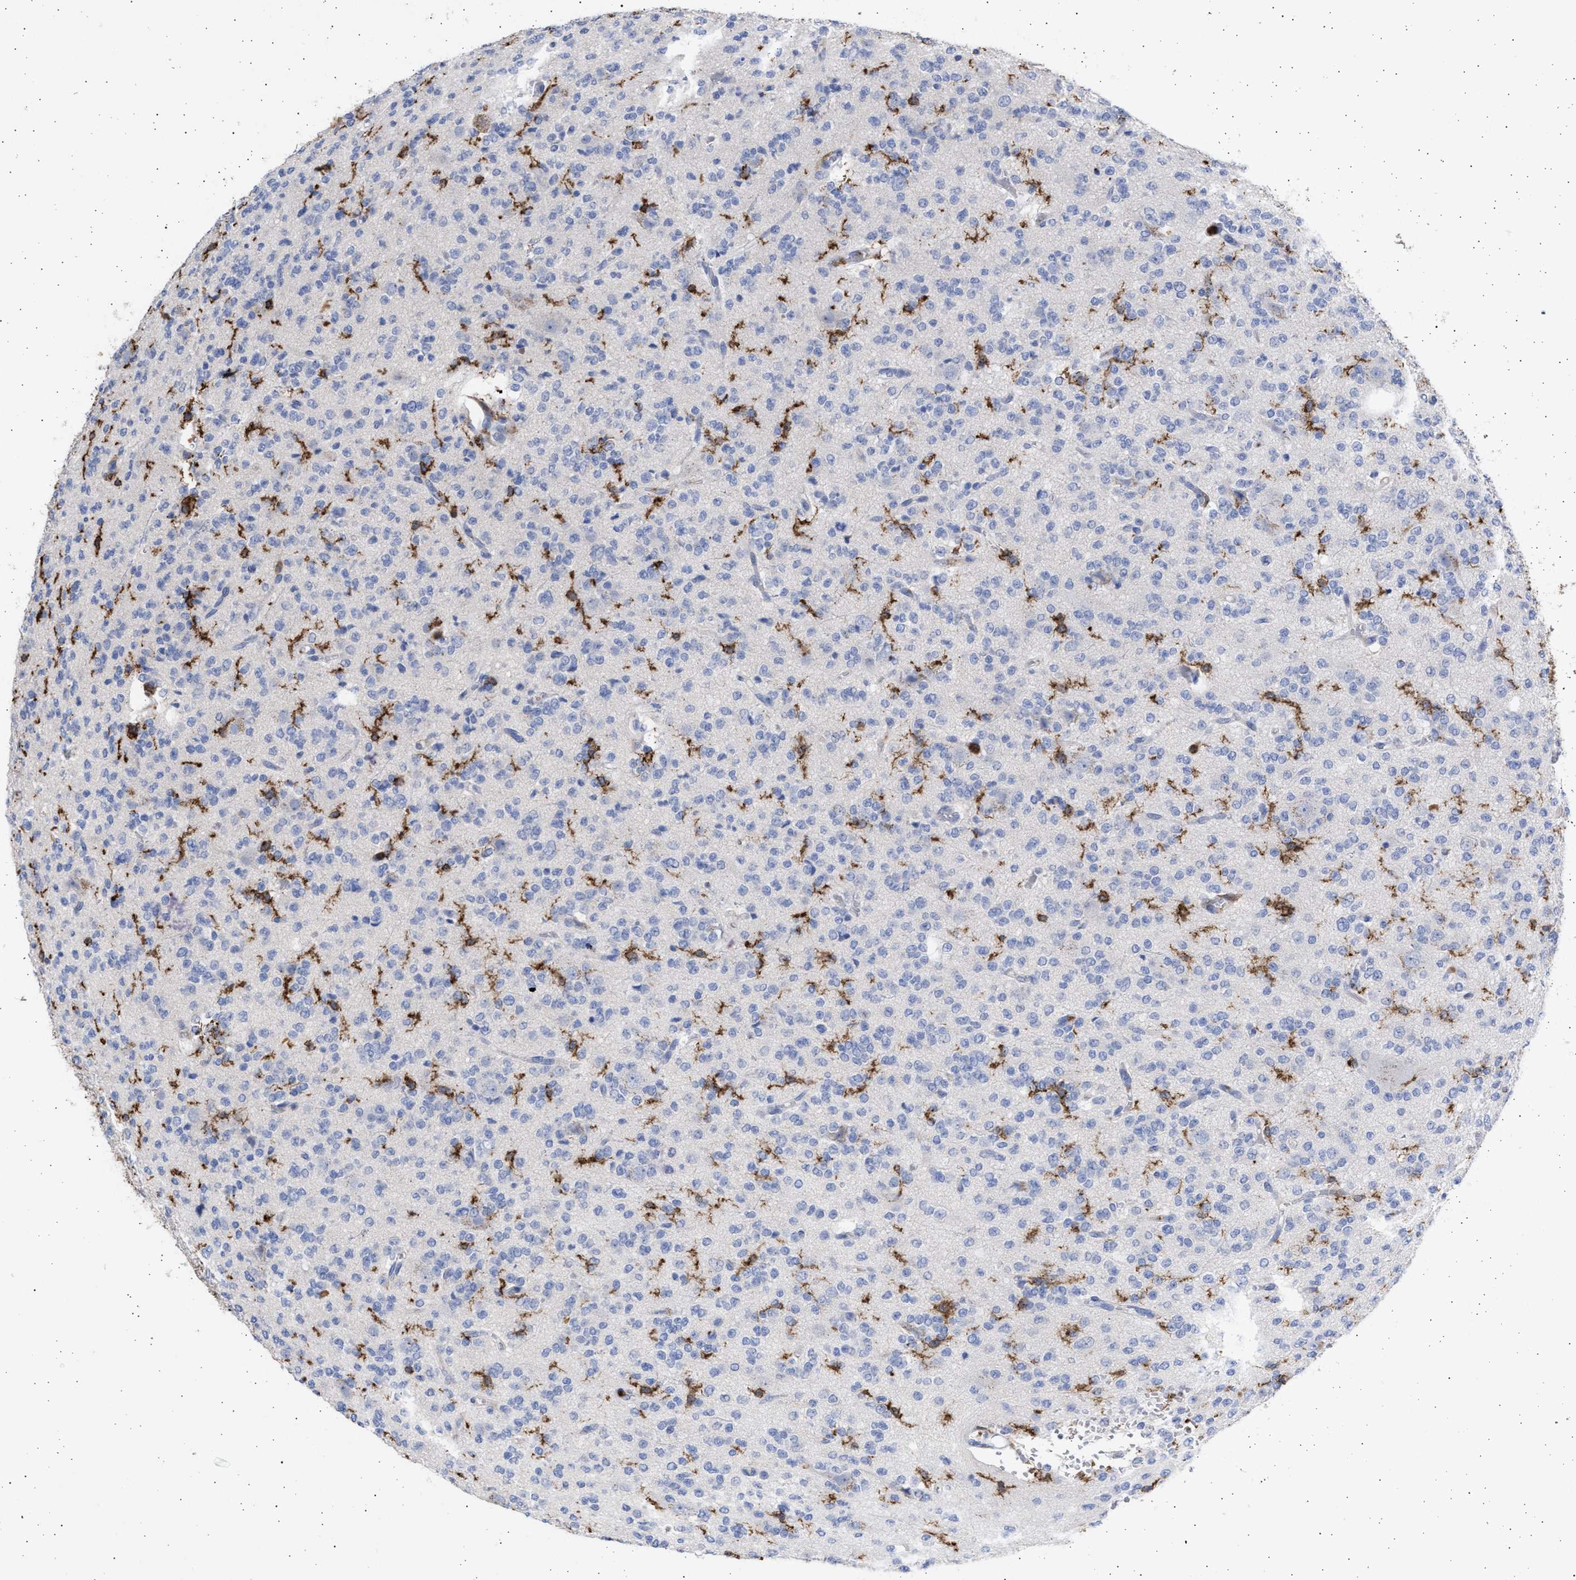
{"staining": {"intensity": "negative", "quantity": "none", "location": "none"}, "tissue": "glioma", "cell_type": "Tumor cells", "image_type": "cancer", "snomed": [{"axis": "morphology", "description": "Glioma, malignant, Low grade"}, {"axis": "topography", "description": "Brain"}], "caption": "An IHC image of glioma is shown. There is no staining in tumor cells of glioma. The staining was performed using DAB (3,3'-diaminobenzidine) to visualize the protein expression in brown, while the nuclei were stained in blue with hematoxylin (Magnification: 20x).", "gene": "FCER1A", "patient": {"sex": "male", "age": 38}}